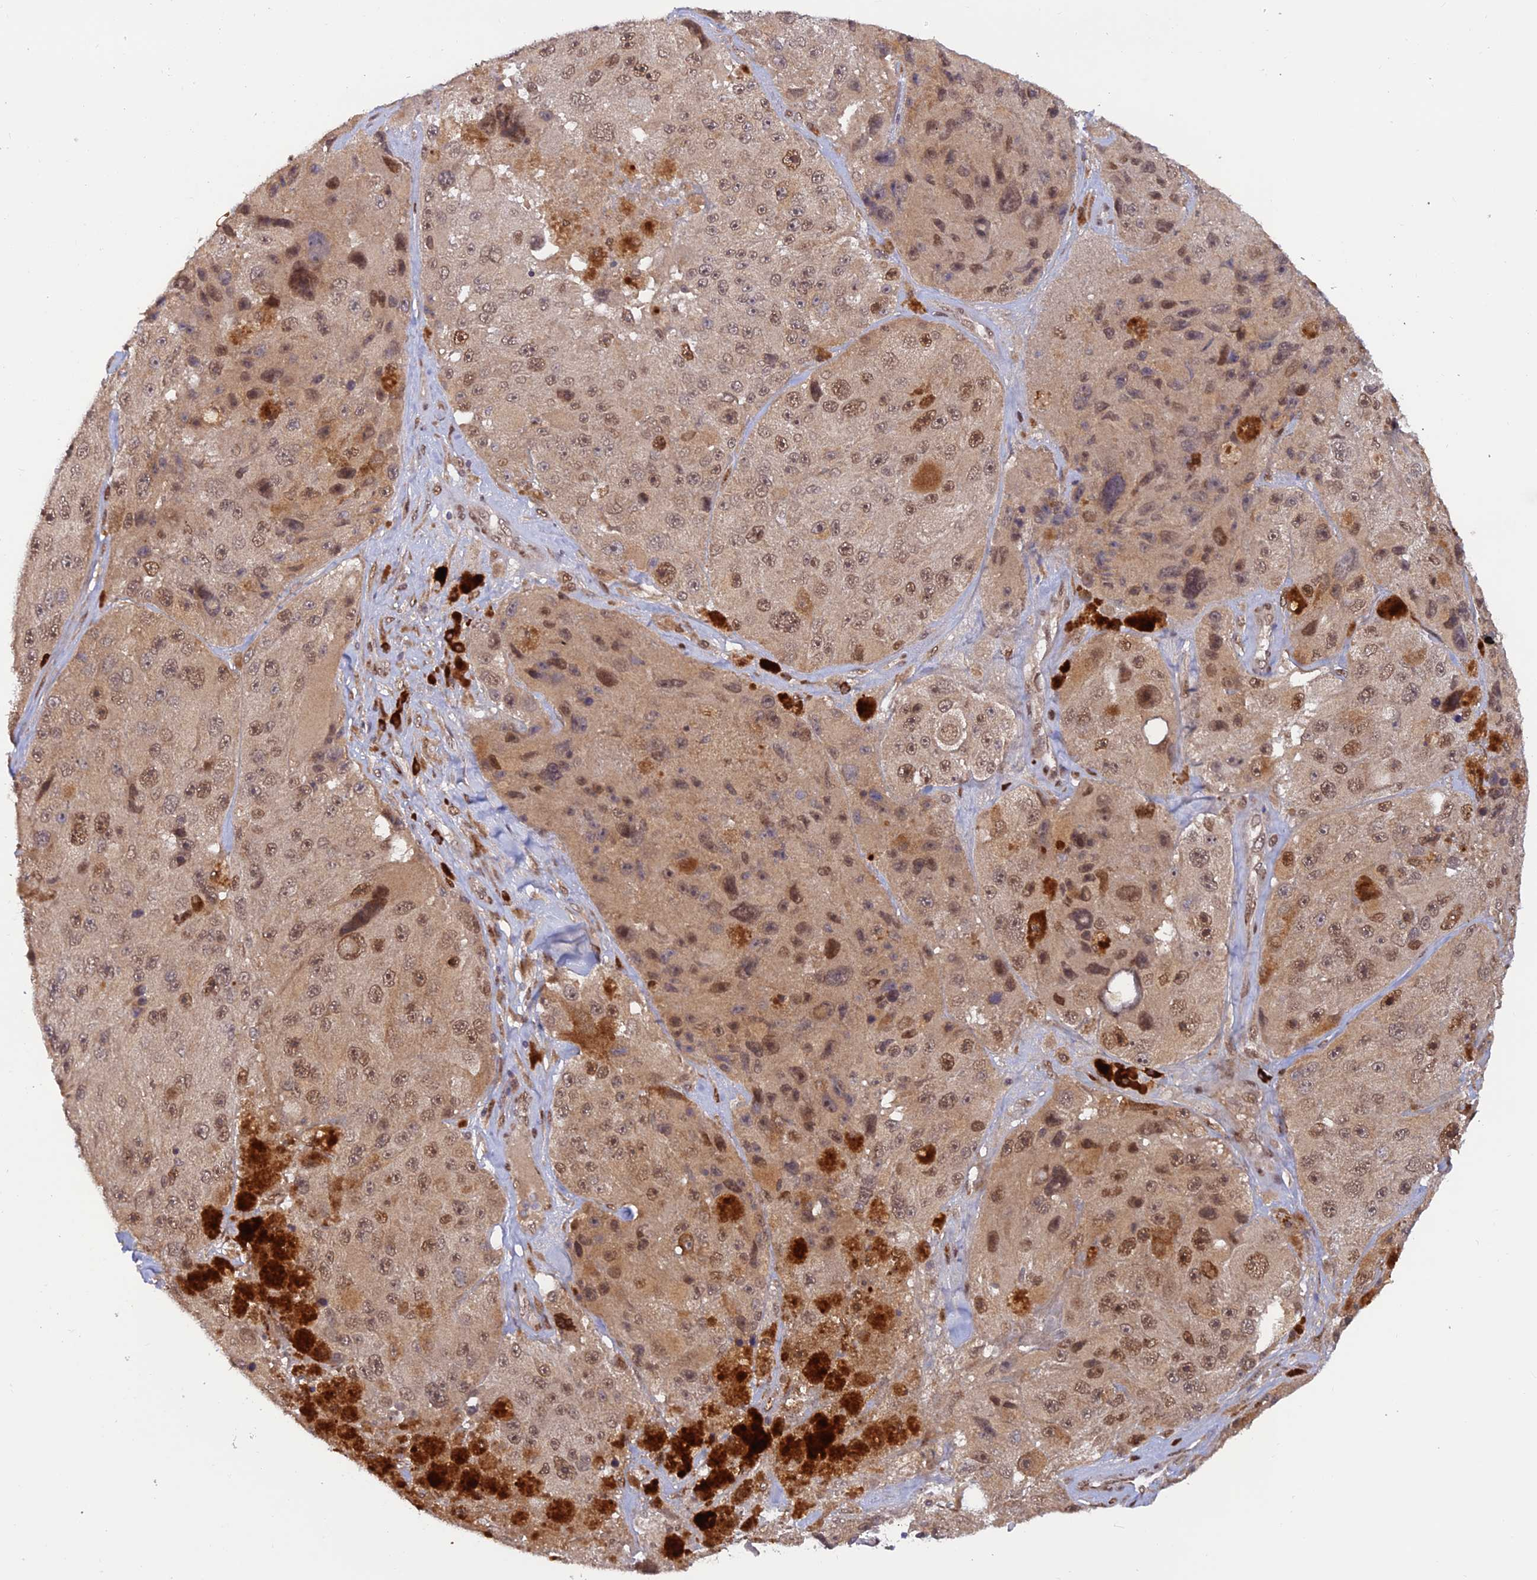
{"staining": {"intensity": "moderate", "quantity": ">75%", "location": "cytoplasmic/membranous,nuclear"}, "tissue": "melanoma", "cell_type": "Tumor cells", "image_type": "cancer", "snomed": [{"axis": "morphology", "description": "Malignant melanoma, Metastatic site"}, {"axis": "topography", "description": "Lymph node"}], "caption": "Melanoma stained for a protein (brown) shows moderate cytoplasmic/membranous and nuclear positive positivity in about >75% of tumor cells.", "gene": "ZNF565", "patient": {"sex": "male", "age": 62}}